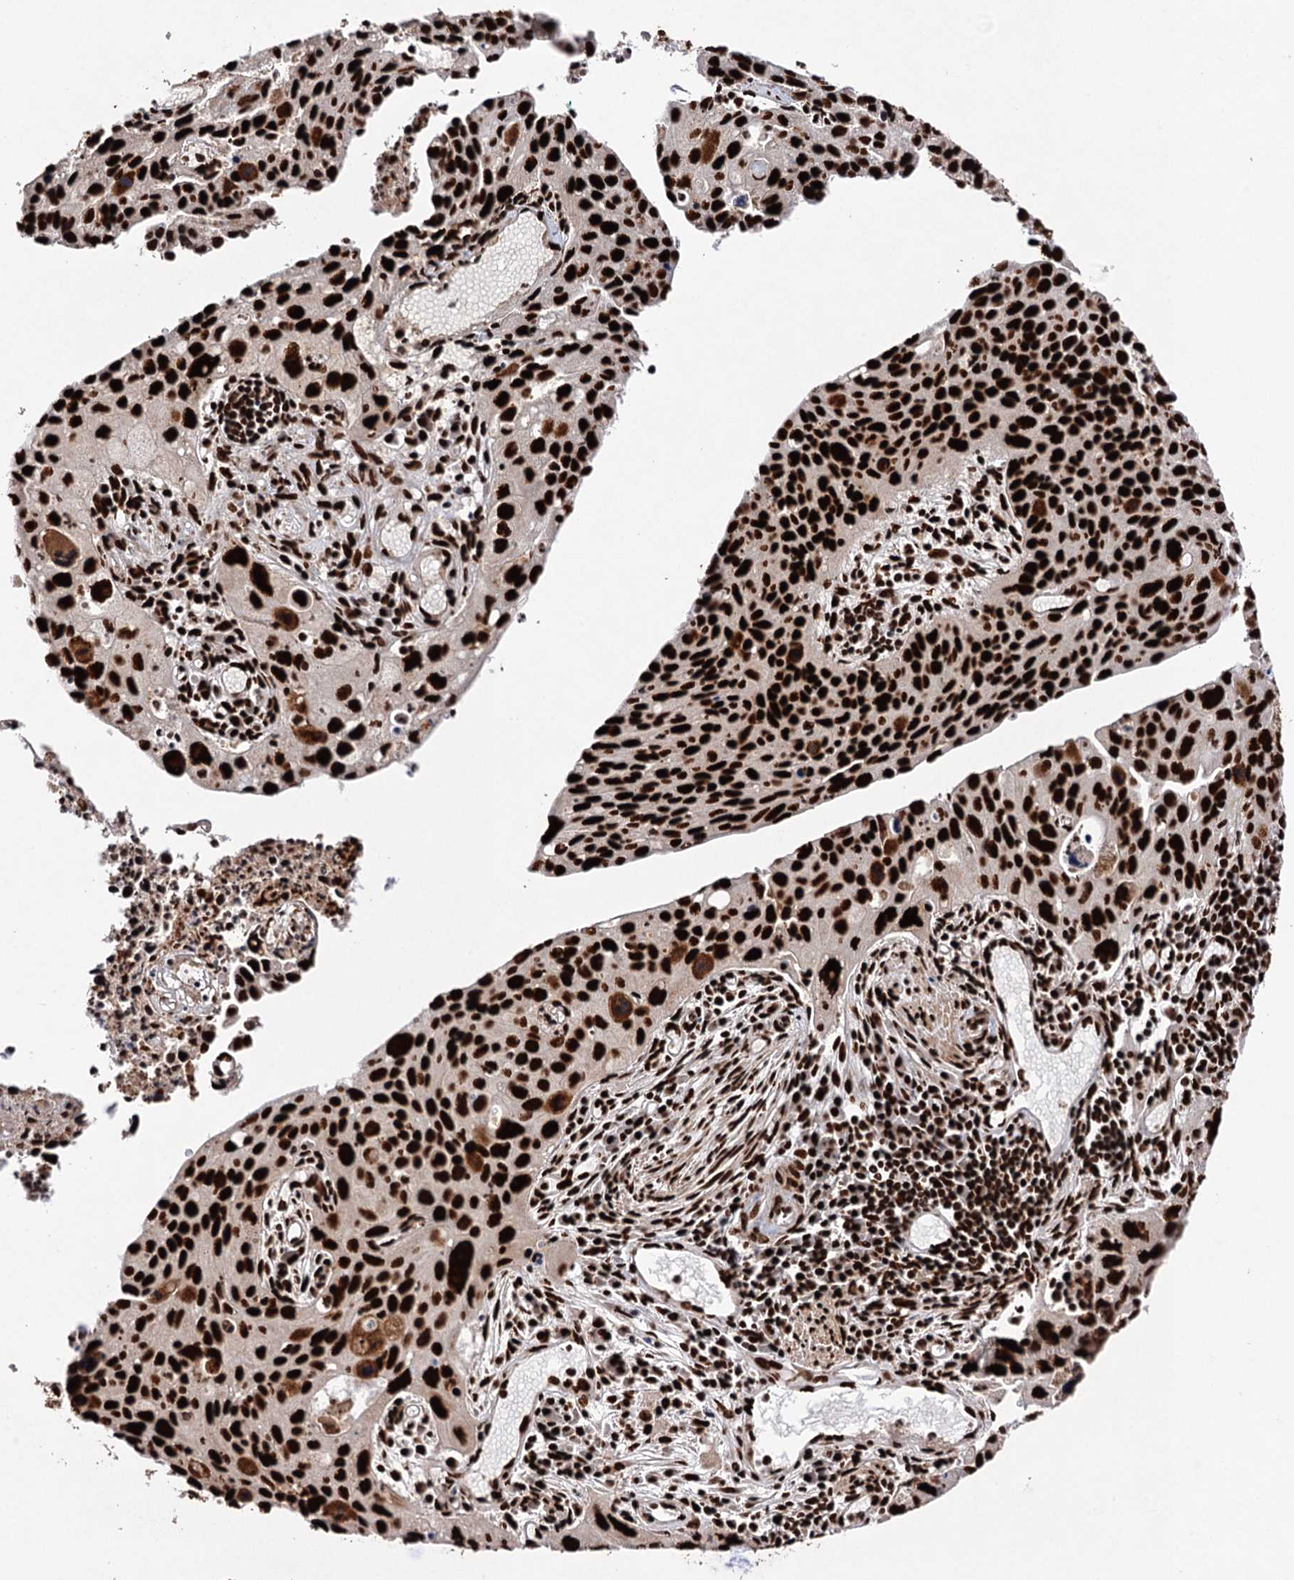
{"staining": {"intensity": "strong", "quantity": ">75%", "location": "nuclear"}, "tissue": "cervical cancer", "cell_type": "Tumor cells", "image_type": "cancer", "snomed": [{"axis": "morphology", "description": "Squamous cell carcinoma, NOS"}, {"axis": "topography", "description": "Cervix"}], "caption": "Cervical cancer stained with IHC demonstrates strong nuclear positivity in about >75% of tumor cells.", "gene": "MATR3", "patient": {"sex": "female", "age": 55}}